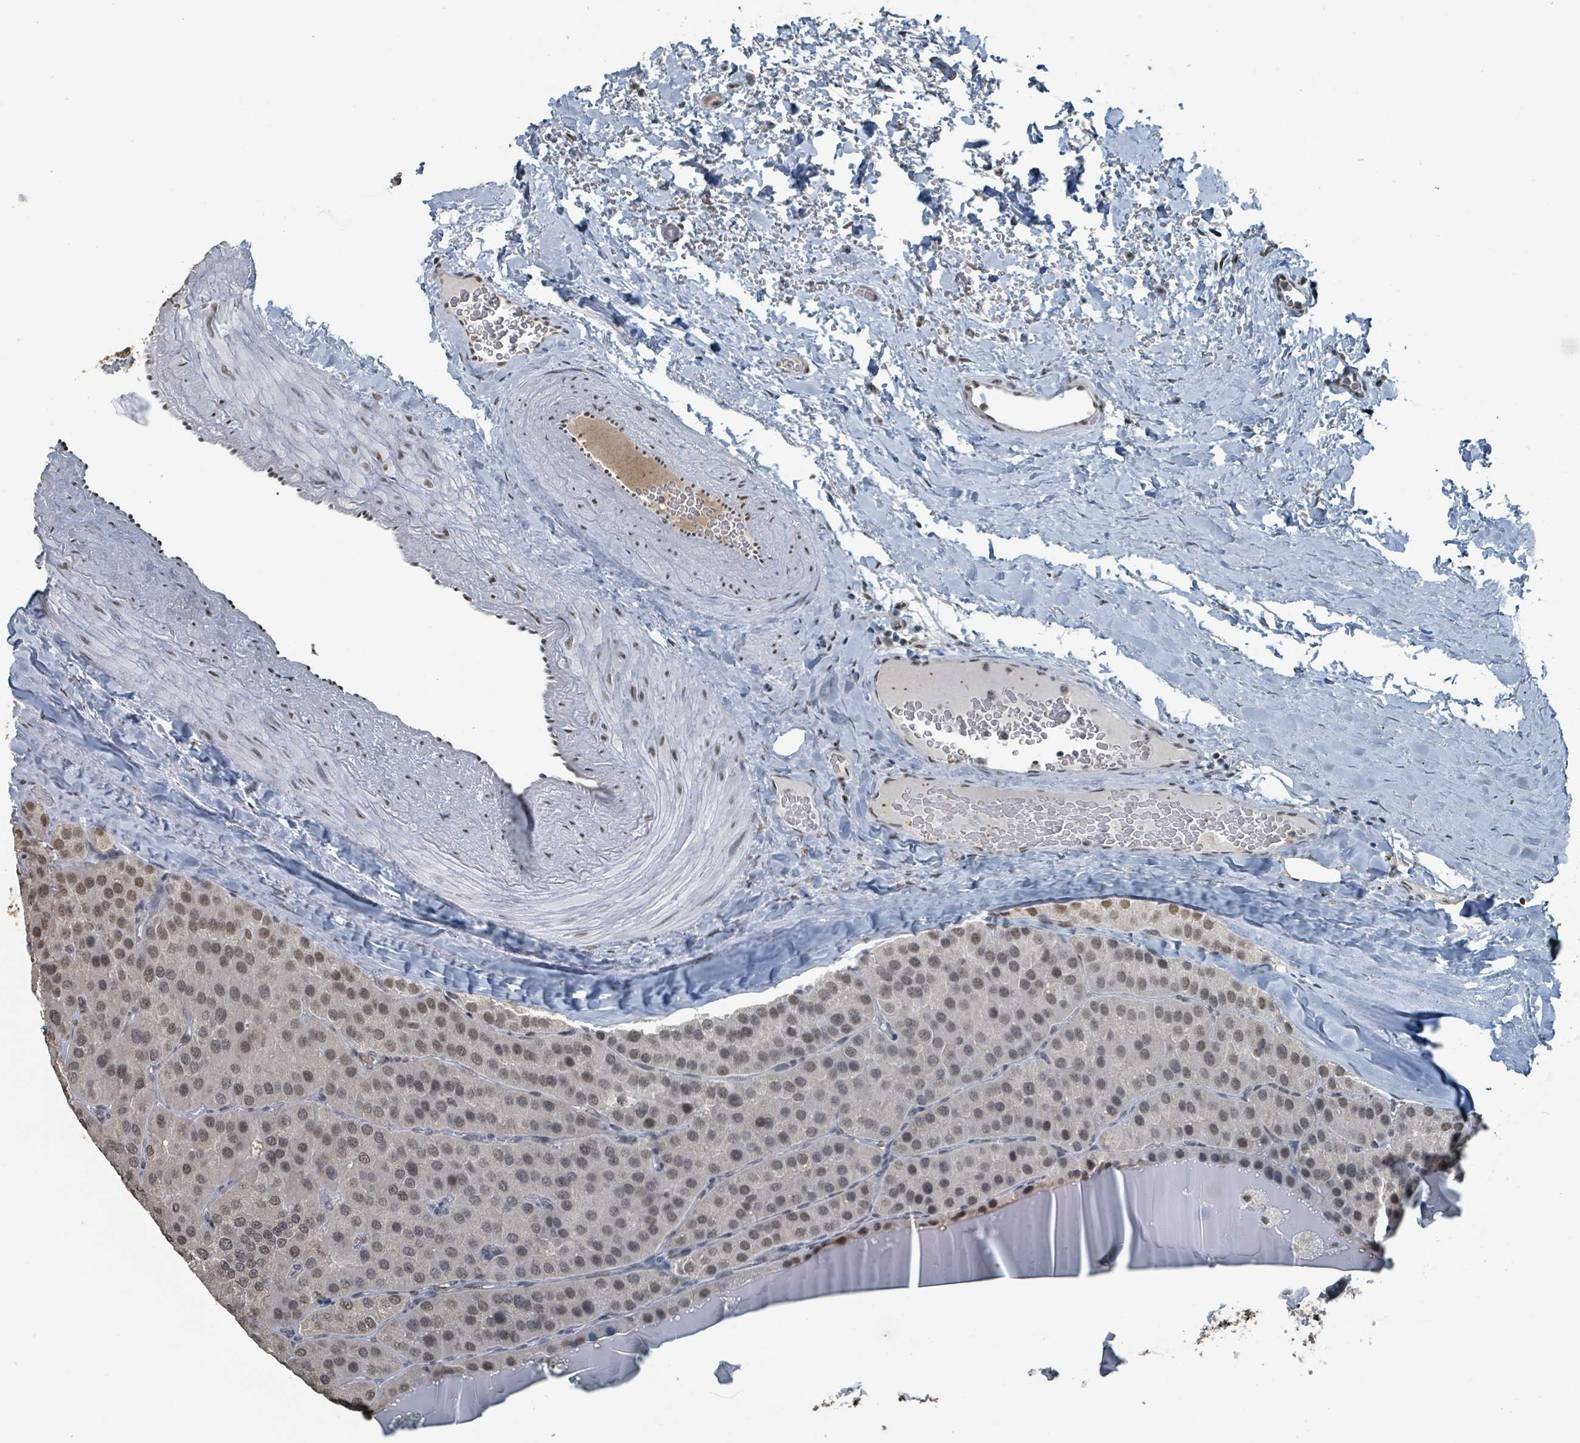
{"staining": {"intensity": "moderate", "quantity": ">75%", "location": "nuclear"}, "tissue": "parathyroid gland", "cell_type": "Glandular cells", "image_type": "normal", "snomed": [{"axis": "morphology", "description": "Normal tissue, NOS"}, {"axis": "morphology", "description": "Adenoma, NOS"}, {"axis": "topography", "description": "Parathyroid gland"}], "caption": "Immunohistochemistry (IHC) staining of benign parathyroid gland, which exhibits medium levels of moderate nuclear expression in about >75% of glandular cells indicating moderate nuclear protein staining. The staining was performed using DAB (3,3'-diaminobenzidine) (brown) for protein detection and nuclei were counterstained in hematoxylin (blue).", "gene": "PHIP", "patient": {"sex": "female", "age": 86}}